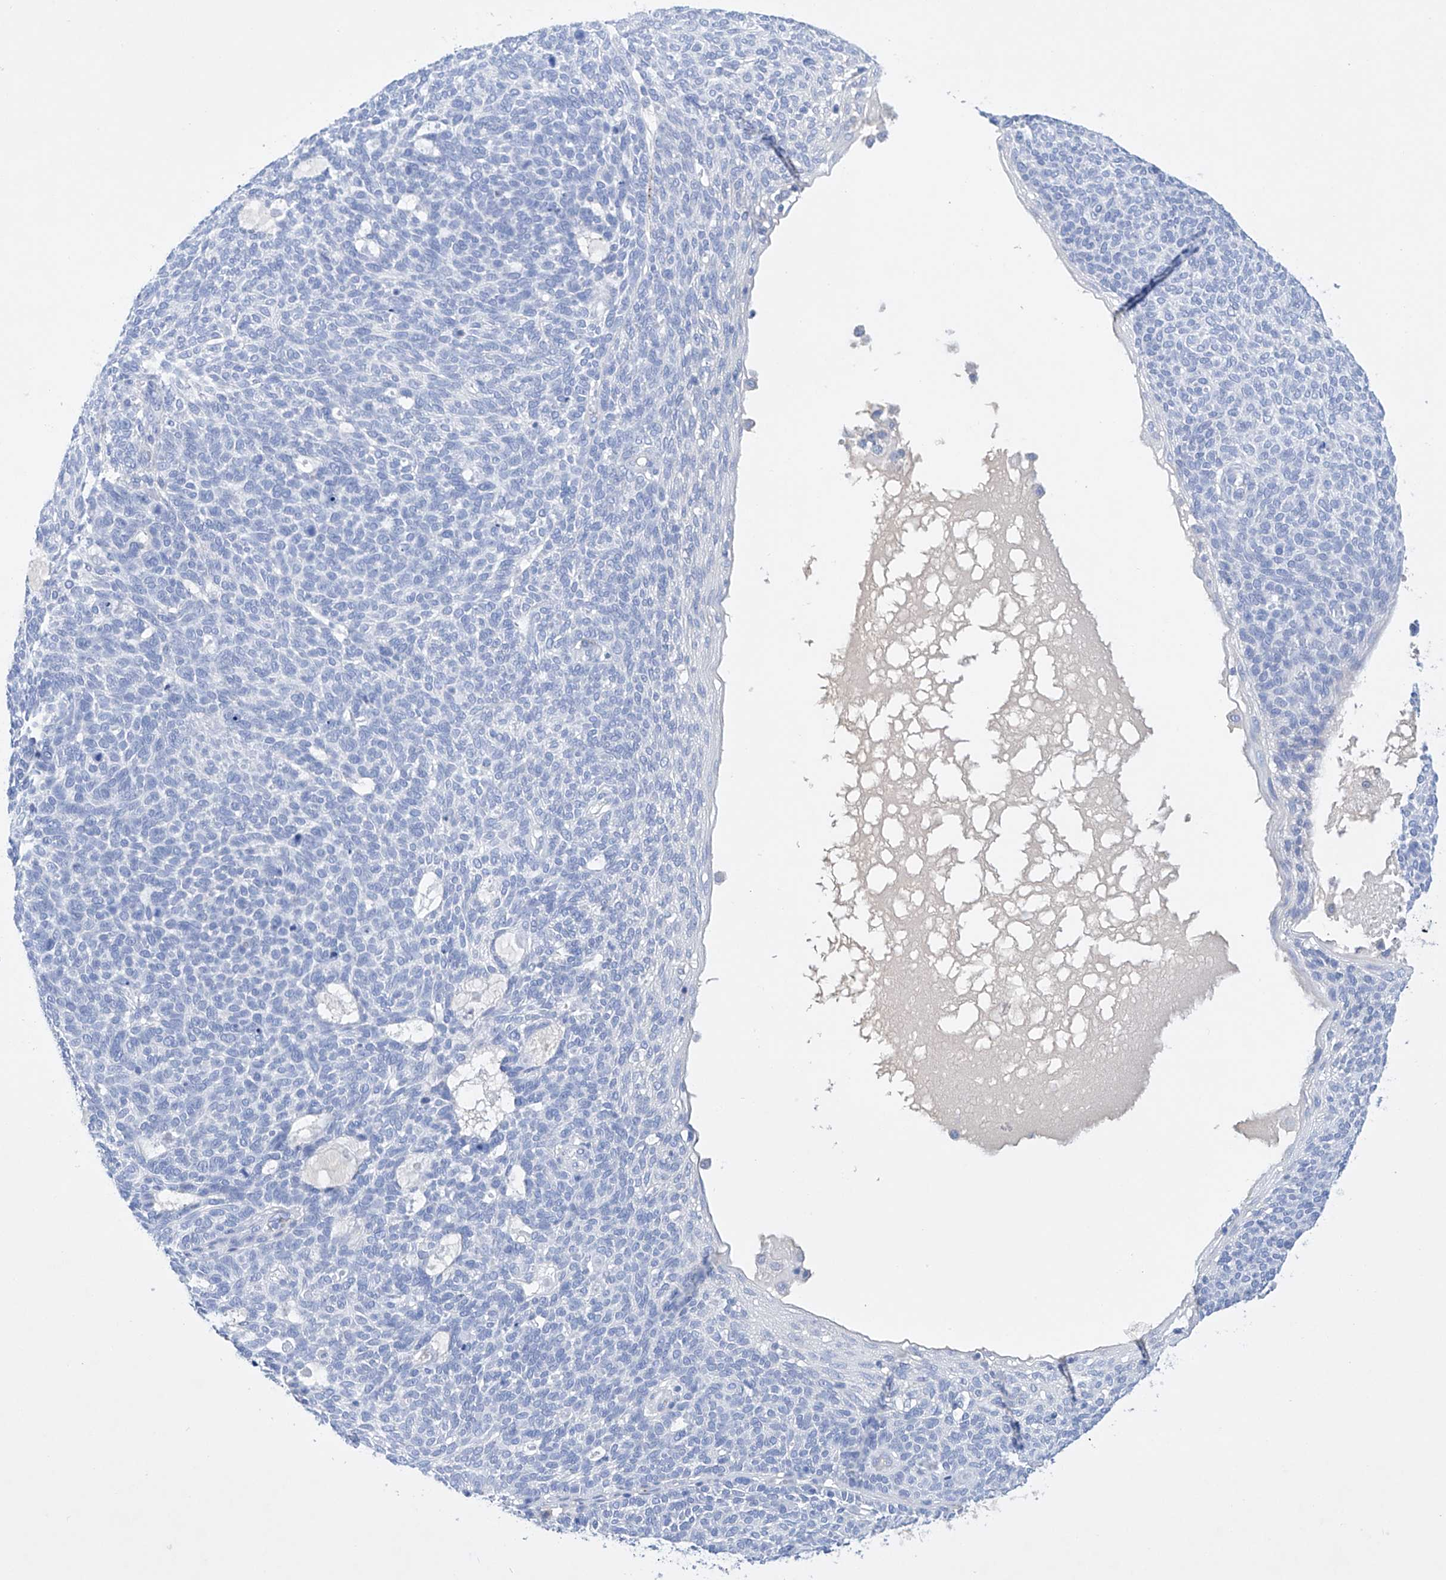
{"staining": {"intensity": "negative", "quantity": "none", "location": "none"}, "tissue": "skin cancer", "cell_type": "Tumor cells", "image_type": "cancer", "snomed": [{"axis": "morphology", "description": "Squamous cell carcinoma, NOS"}, {"axis": "topography", "description": "Skin"}], "caption": "Tumor cells show no significant positivity in squamous cell carcinoma (skin).", "gene": "LURAP1", "patient": {"sex": "female", "age": 90}}